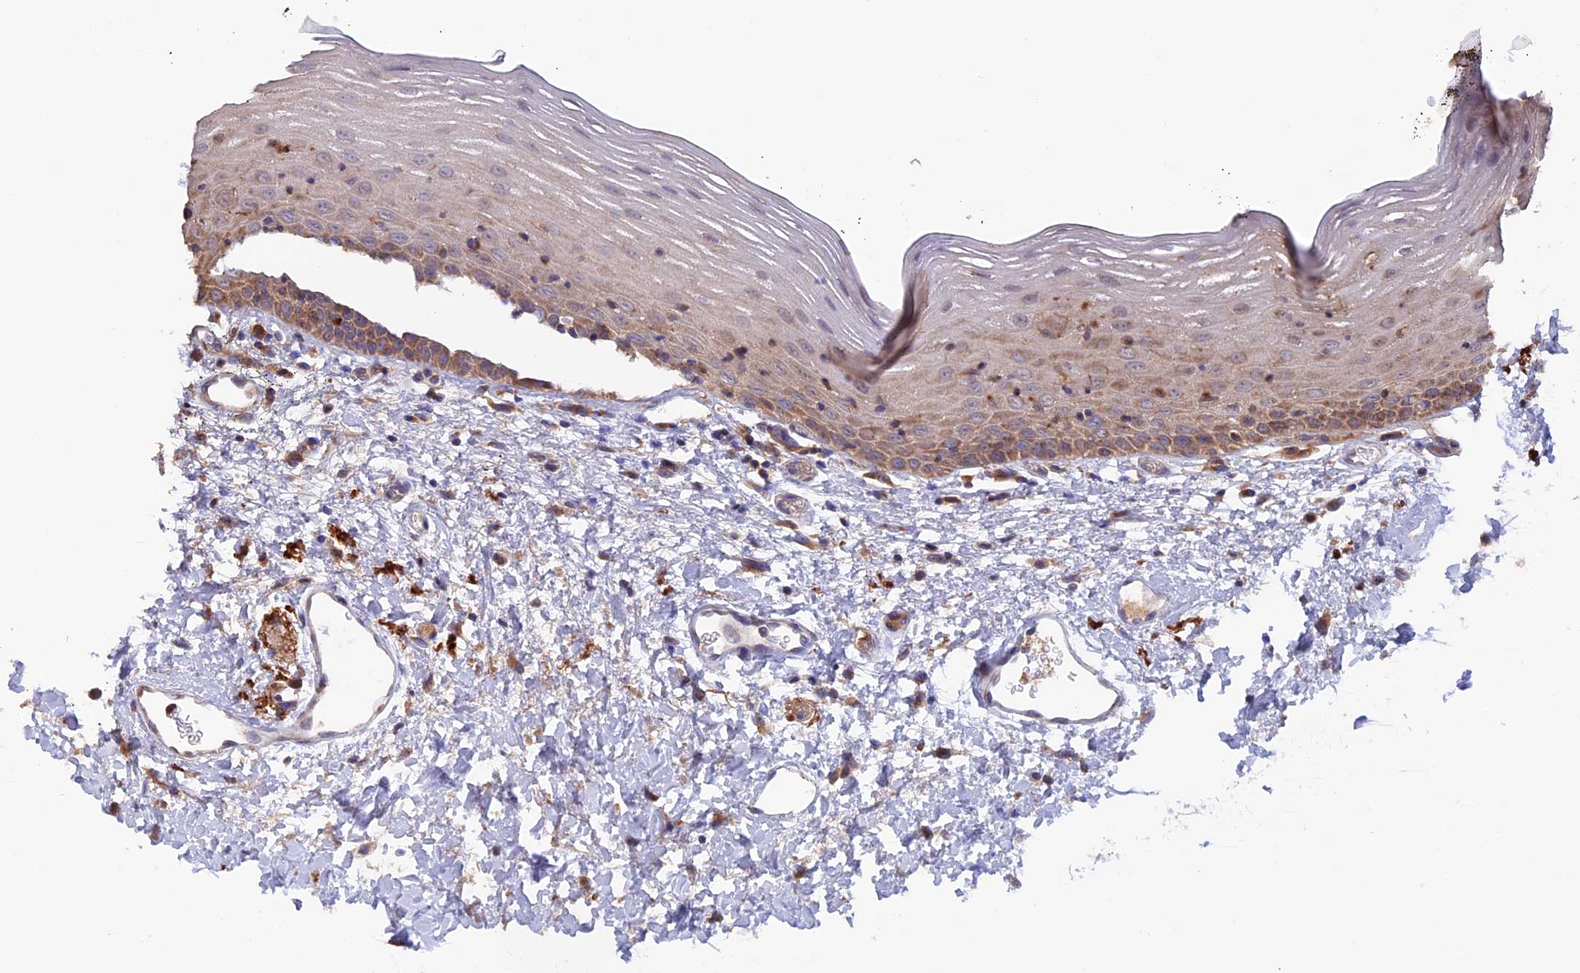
{"staining": {"intensity": "moderate", "quantity": "<25%", "location": "cytoplasmic/membranous"}, "tissue": "oral mucosa", "cell_type": "Squamous epithelial cells", "image_type": "normal", "snomed": [{"axis": "morphology", "description": "Normal tissue, NOS"}, {"axis": "topography", "description": "Oral tissue"}], "caption": "Human oral mucosa stained with a brown dye shows moderate cytoplasmic/membranous positive expression in about <25% of squamous epithelial cells.", "gene": "PTPN9", "patient": {"sex": "male", "age": 74}}